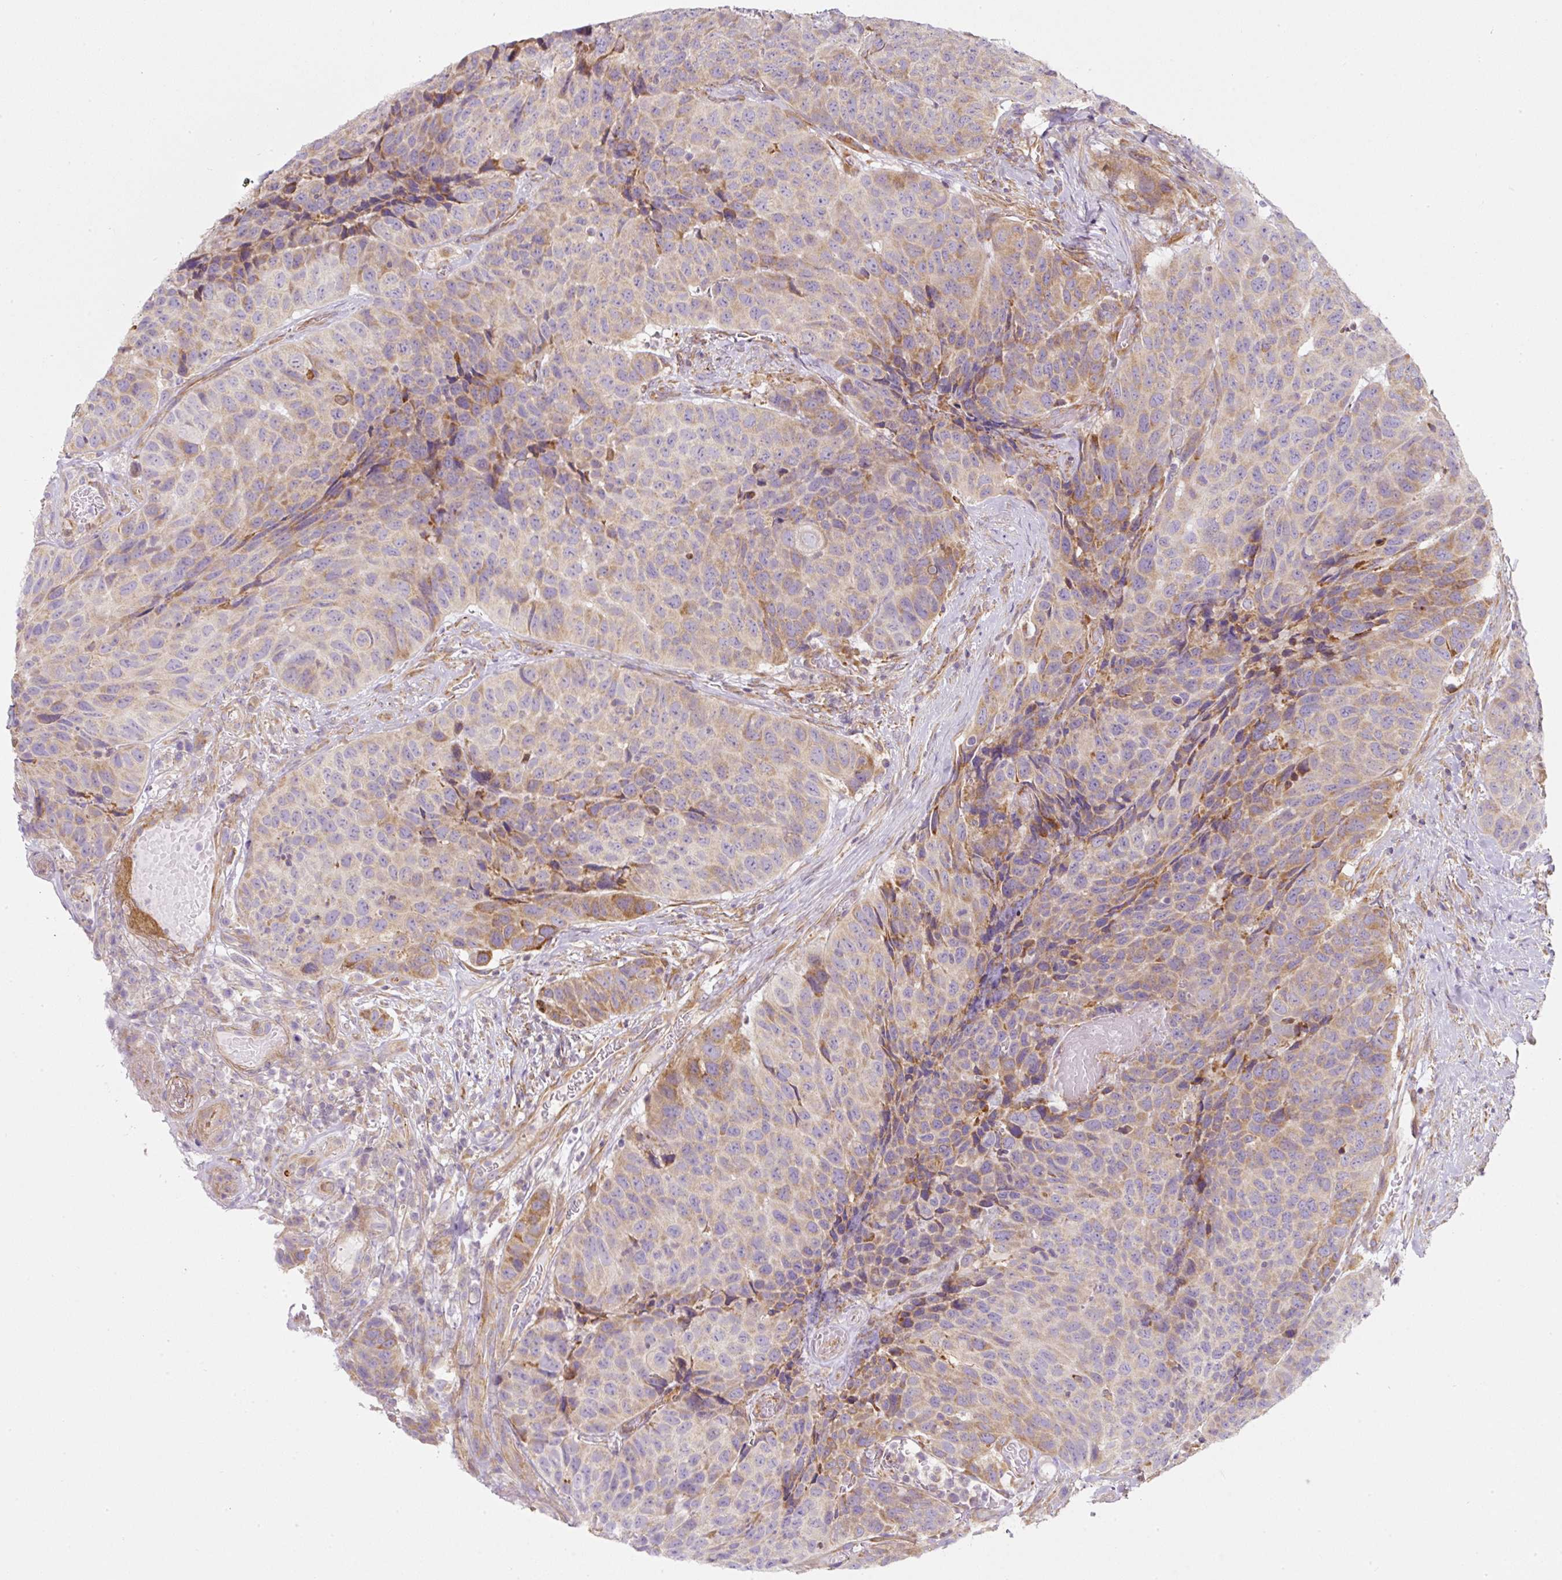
{"staining": {"intensity": "moderate", "quantity": "<25%", "location": "cytoplasmic/membranous"}, "tissue": "head and neck cancer", "cell_type": "Tumor cells", "image_type": "cancer", "snomed": [{"axis": "morphology", "description": "Squamous cell carcinoma, NOS"}, {"axis": "topography", "description": "Head-Neck"}], "caption": "Immunohistochemistry photomicrograph of neoplastic tissue: head and neck cancer stained using immunohistochemistry demonstrates low levels of moderate protein expression localized specifically in the cytoplasmic/membranous of tumor cells, appearing as a cytoplasmic/membranous brown color.", "gene": "ERAP2", "patient": {"sex": "male", "age": 66}}